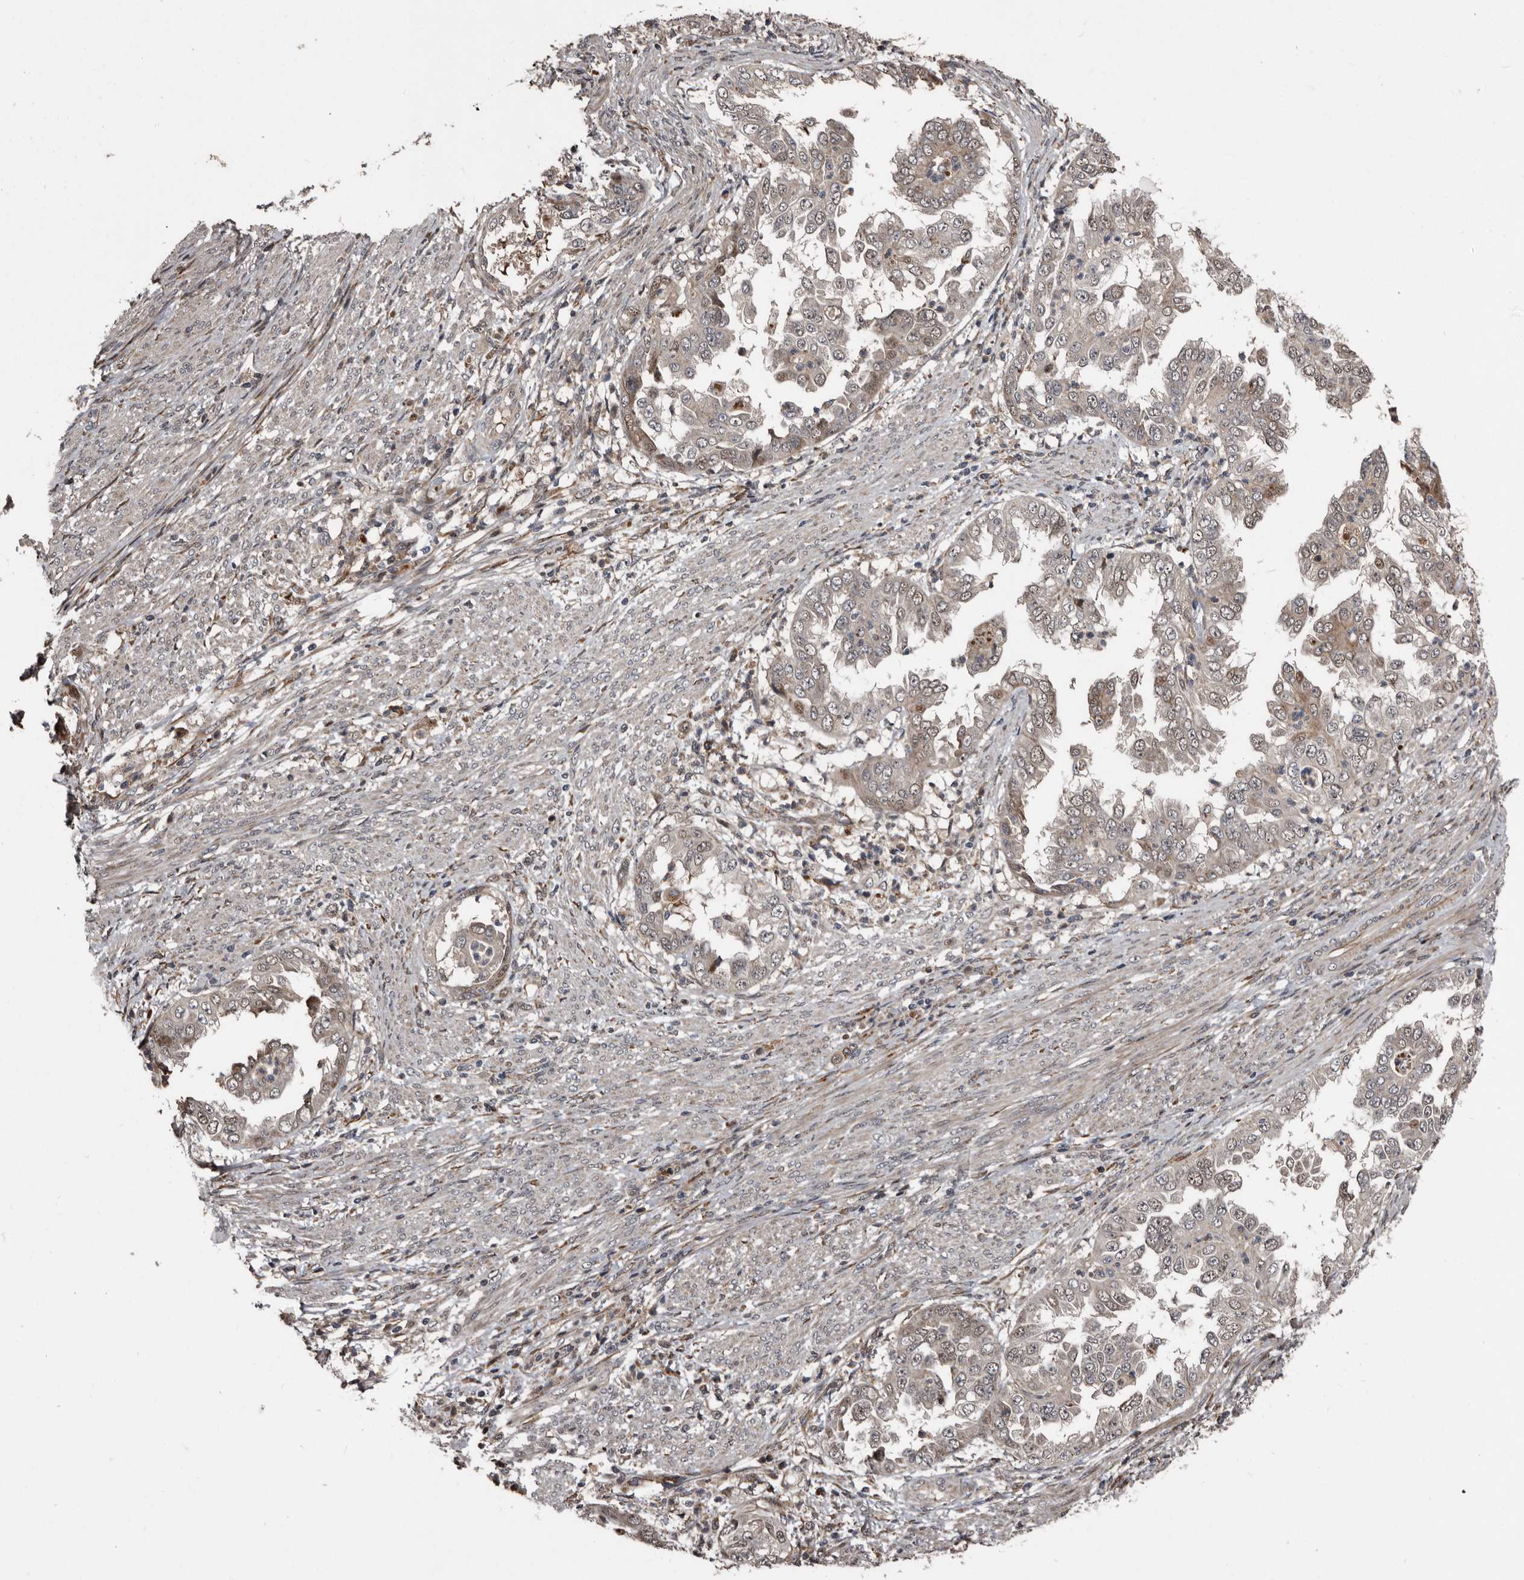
{"staining": {"intensity": "negative", "quantity": "none", "location": "none"}, "tissue": "endometrial cancer", "cell_type": "Tumor cells", "image_type": "cancer", "snomed": [{"axis": "morphology", "description": "Adenocarcinoma, NOS"}, {"axis": "topography", "description": "Endometrium"}], "caption": "DAB (3,3'-diaminobenzidine) immunohistochemical staining of human endometrial cancer (adenocarcinoma) displays no significant expression in tumor cells. (Stains: DAB (3,3'-diaminobenzidine) immunohistochemistry (IHC) with hematoxylin counter stain, Microscopy: brightfield microscopy at high magnification).", "gene": "SERTAD4", "patient": {"sex": "female", "age": 85}}